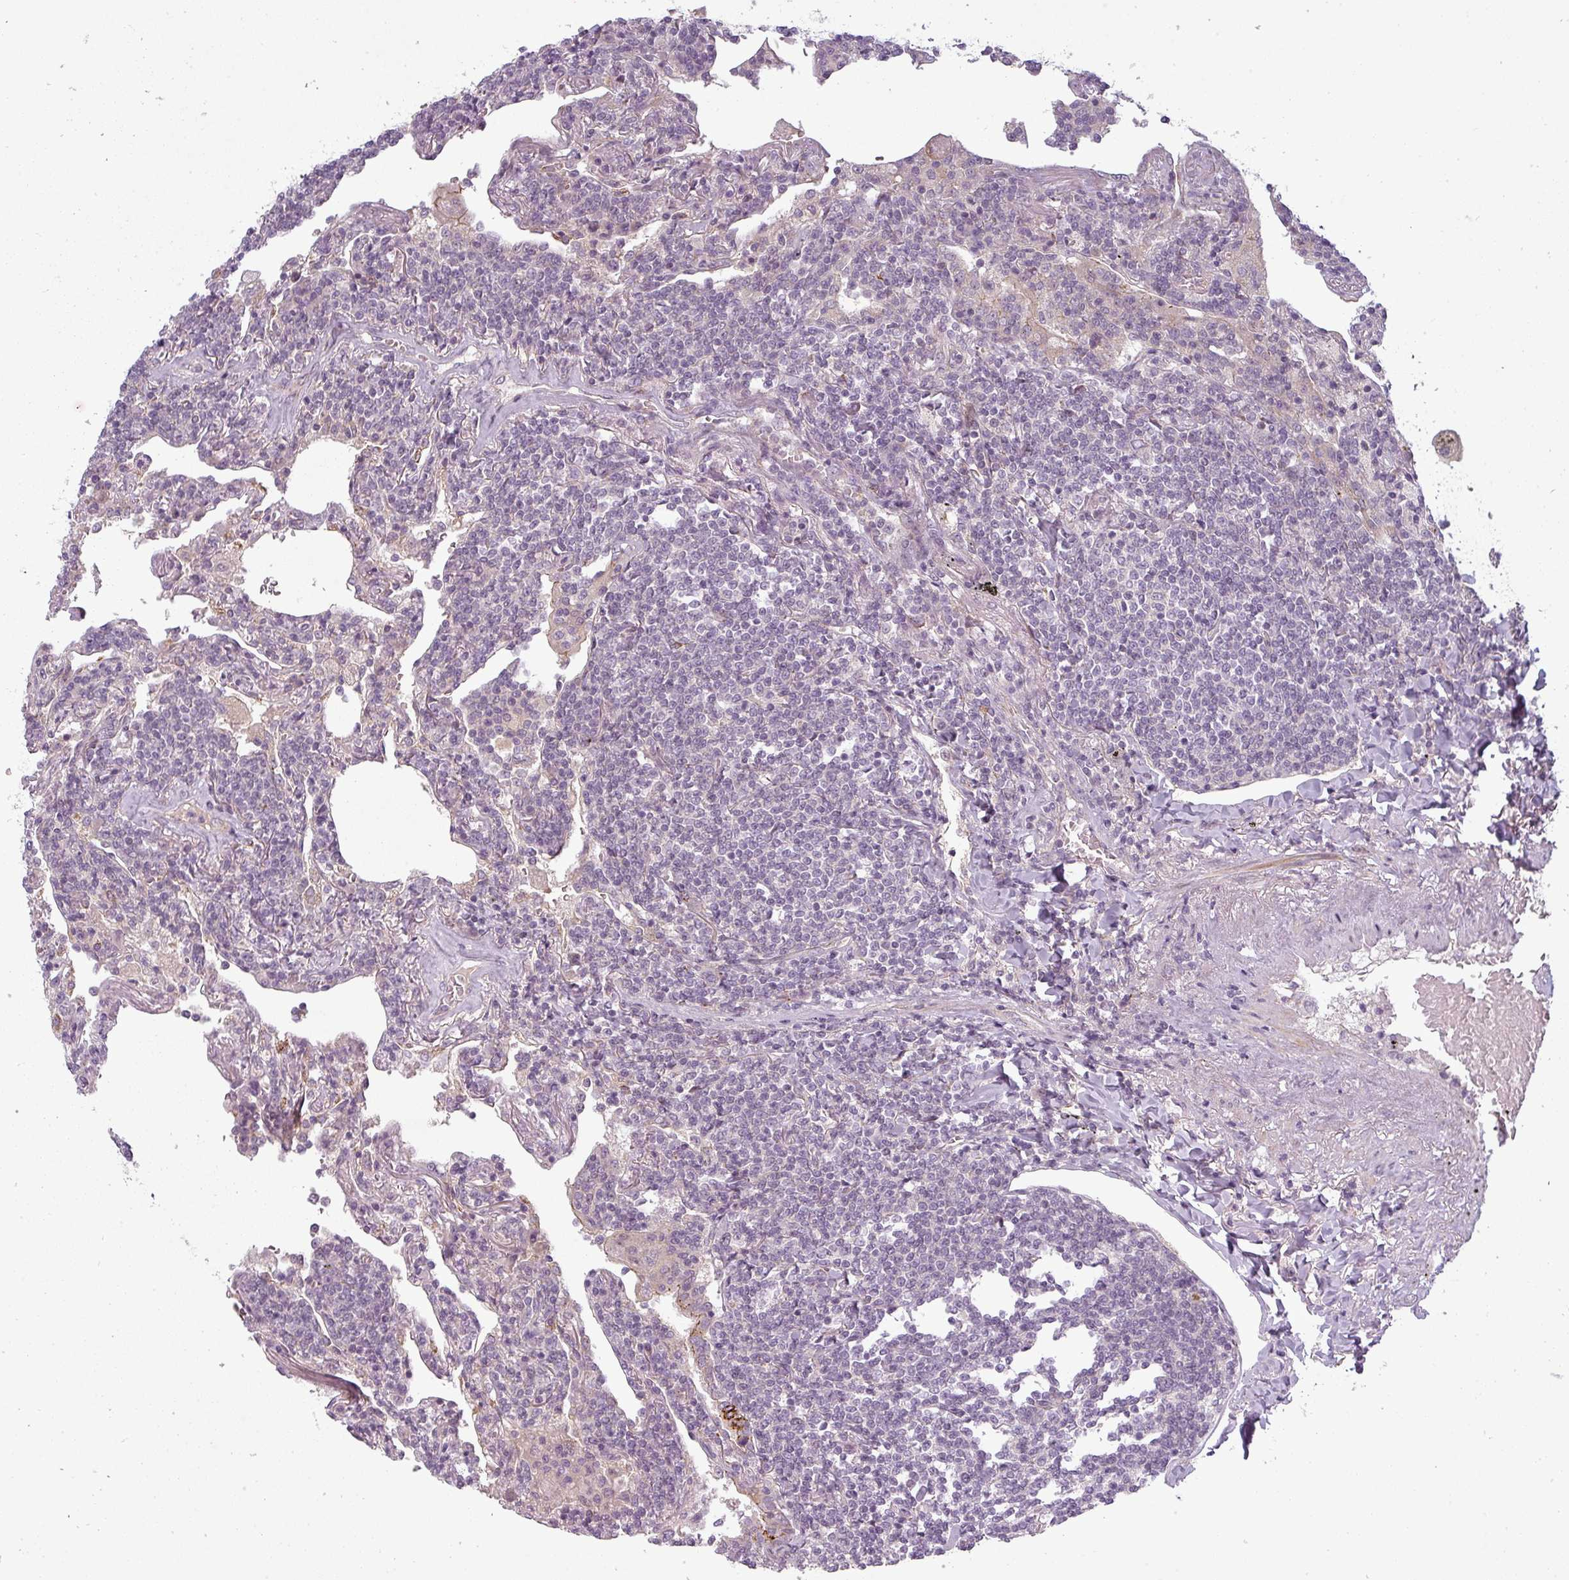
{"staining": {"intensity": "negative", "quantity": "none", "location": "none"}, "tissue": "lymphoma", "cell_type": "Tumor cells", "image_type": "cancer", "snomed": [{"axis": "morphology", "description": "Malignant lymphoma, non-Hodgkin's type, Low grade"}, {"axis": "topography", "description": "Lung"}], "caption": "There is no significant positivity in tumor cells of lymphoma.", "gene": "SLC16A9", "patient": {"sex": "female", "age": 71}}